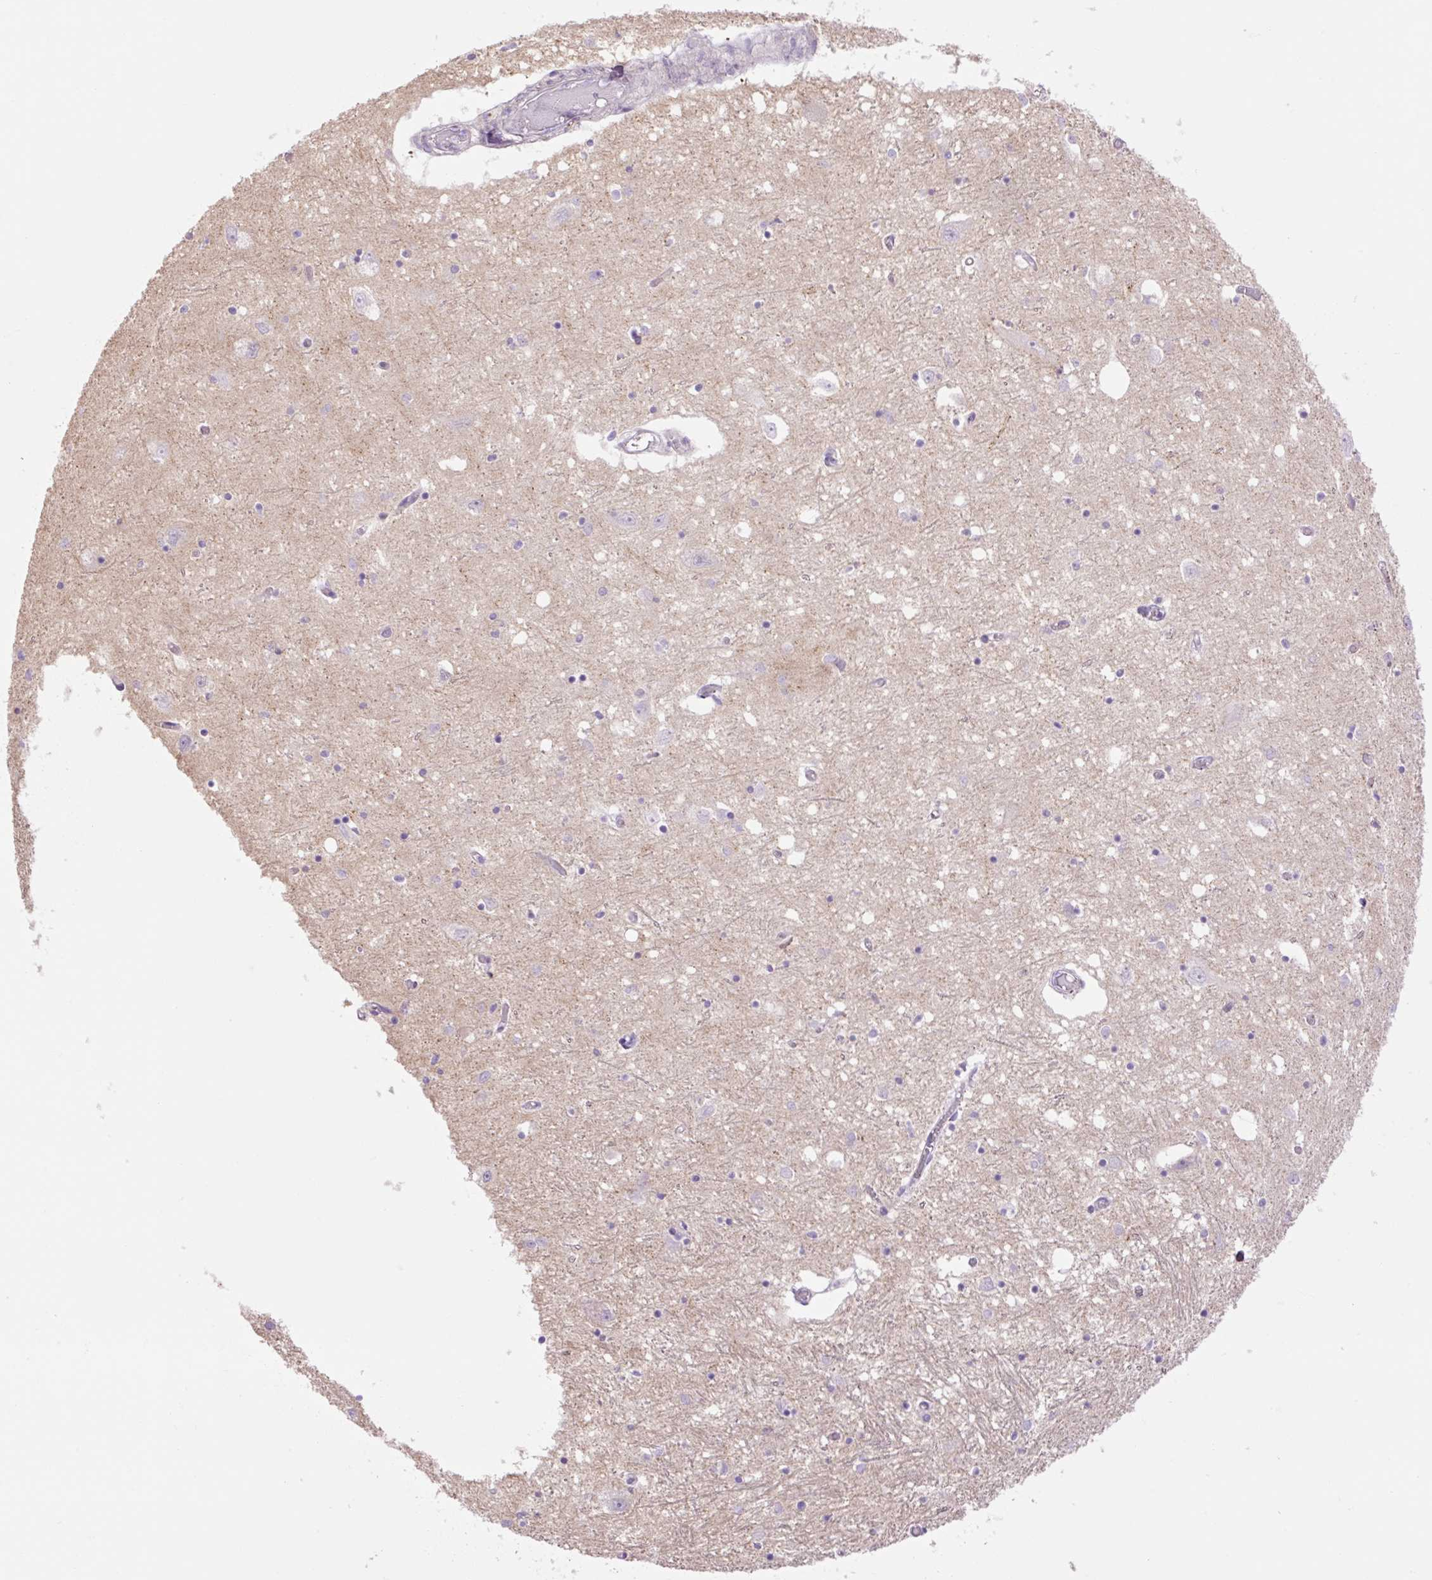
{"staining": {"intensity": "negative", "quantity": "none", "location": "none"}, "tissue": "caudate", "cell_type": "Glial cells", "image_type": "normal", "snomed": [{"axis": "morphology", "description": "Normal tissue, NOS"}, {"axis": "topography", "description": "Lateral ventricle wall"}], "caption": "Caudate was stained to show a protein in brown. There is no significant expression in glial cells. (Brightfield microscopy of DAB IHC at high magnification).", "gene": "GRID2", "patient": {"sex": "male", "age": 70}}